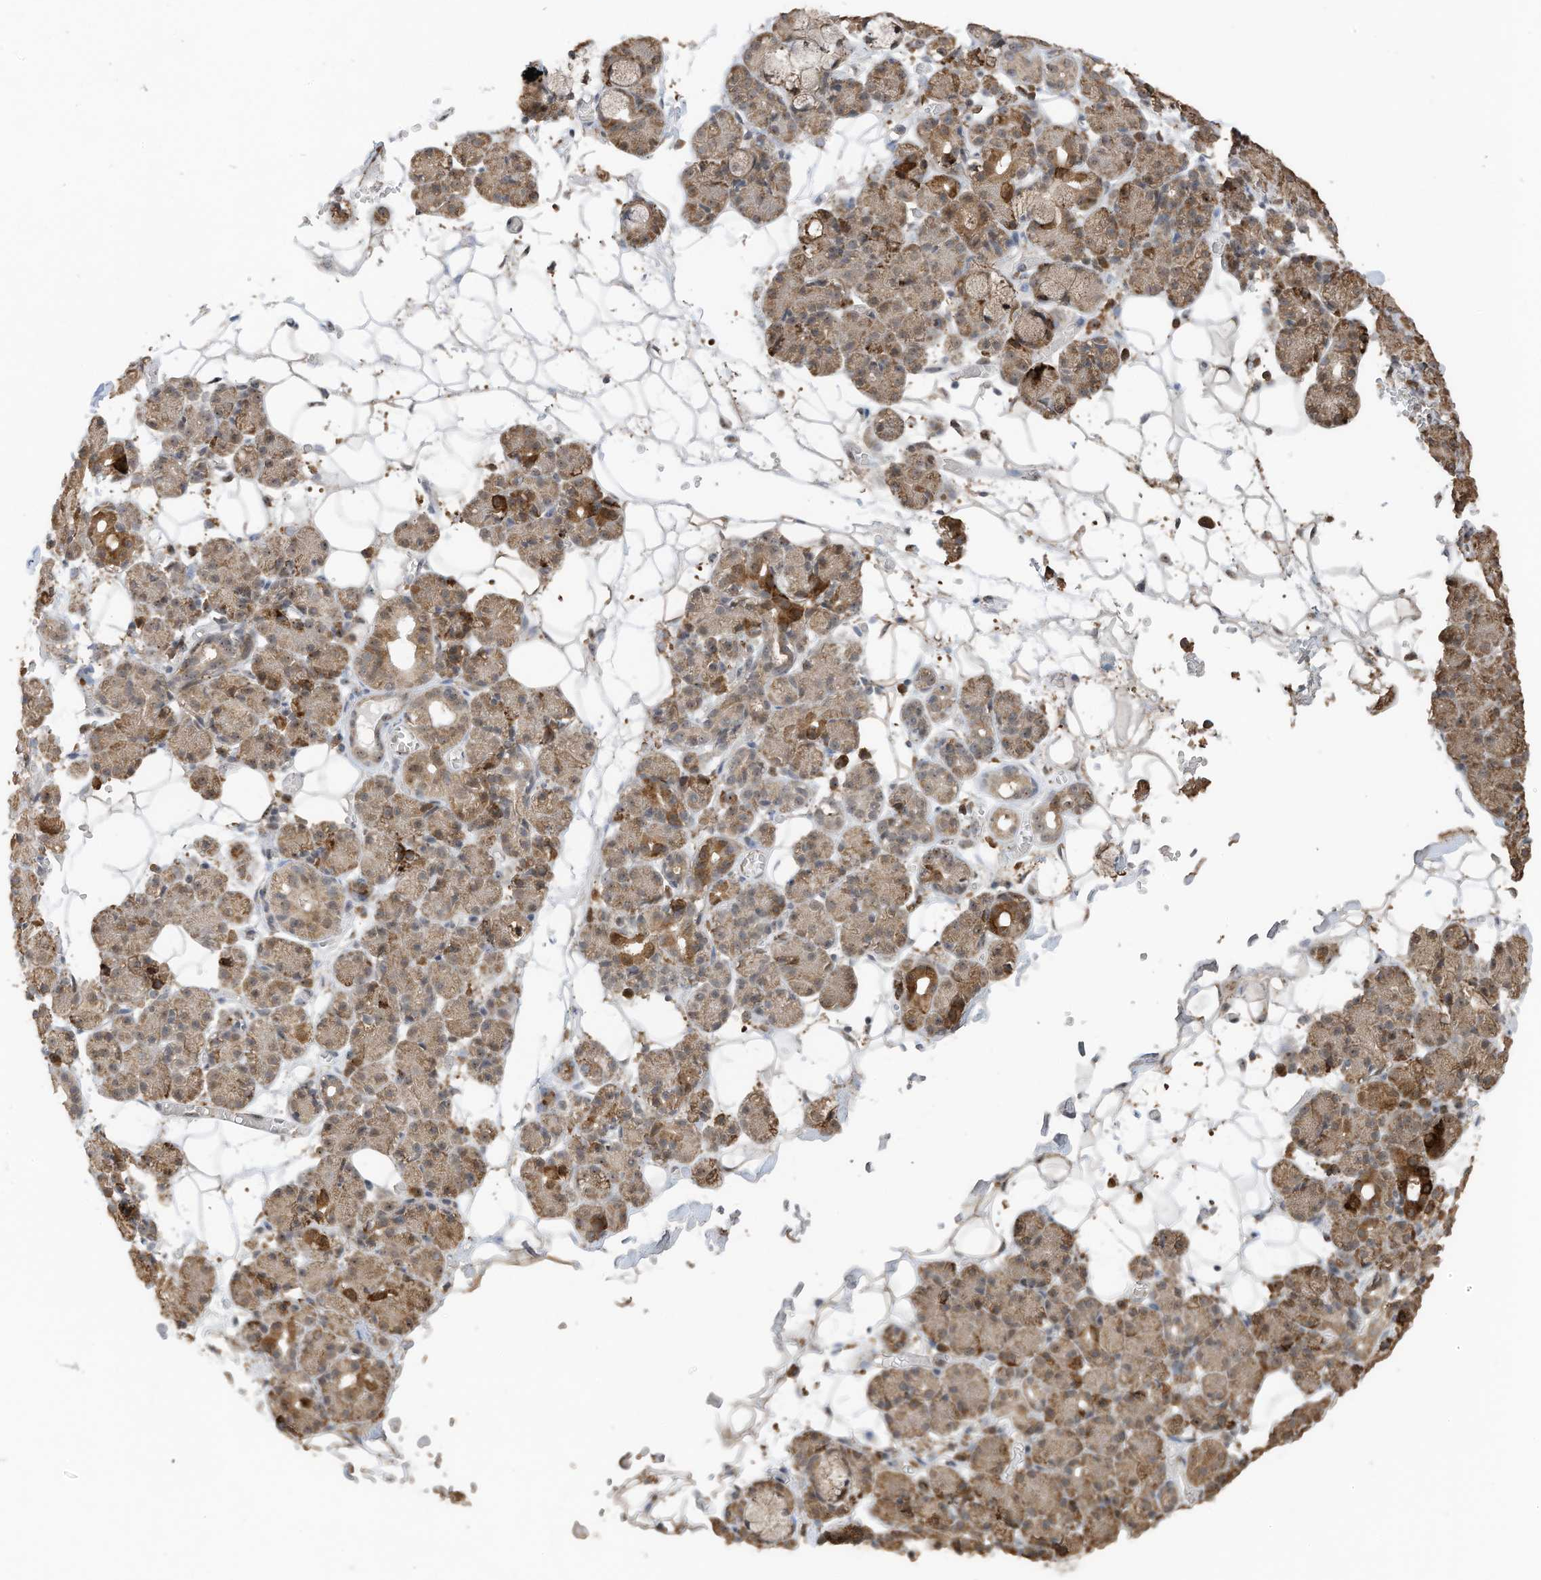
{"staining": {"intensity": "moderate", "quantity": ">75%", "location": "cytoplasmic/membranous"}, "tissue": "salivary gland", "cell_type": "Glandular cells", "image_type": "normal", "snomed": [{"axis": "morphology", "description": "Normal tissue, NOS"}, {"axis": "topography", "description": "Salivary gland"}], "caption": "Immunohistochemistry (IHC) staining of benign salivary gland, which reveals medium levels of moderate cytoplasmic/membranous positivity in about >75% of glandular cells indicating moderate cytoplasmic/membranous protein staining. The staining was performed using DAB (3,3'-diaminobenzidine) (brown) for protein detection and nuclei were counterstained in hematoxylin (blue).", "gene": "ERLEC1", "patient": {"sex": "male", "age": 63}}